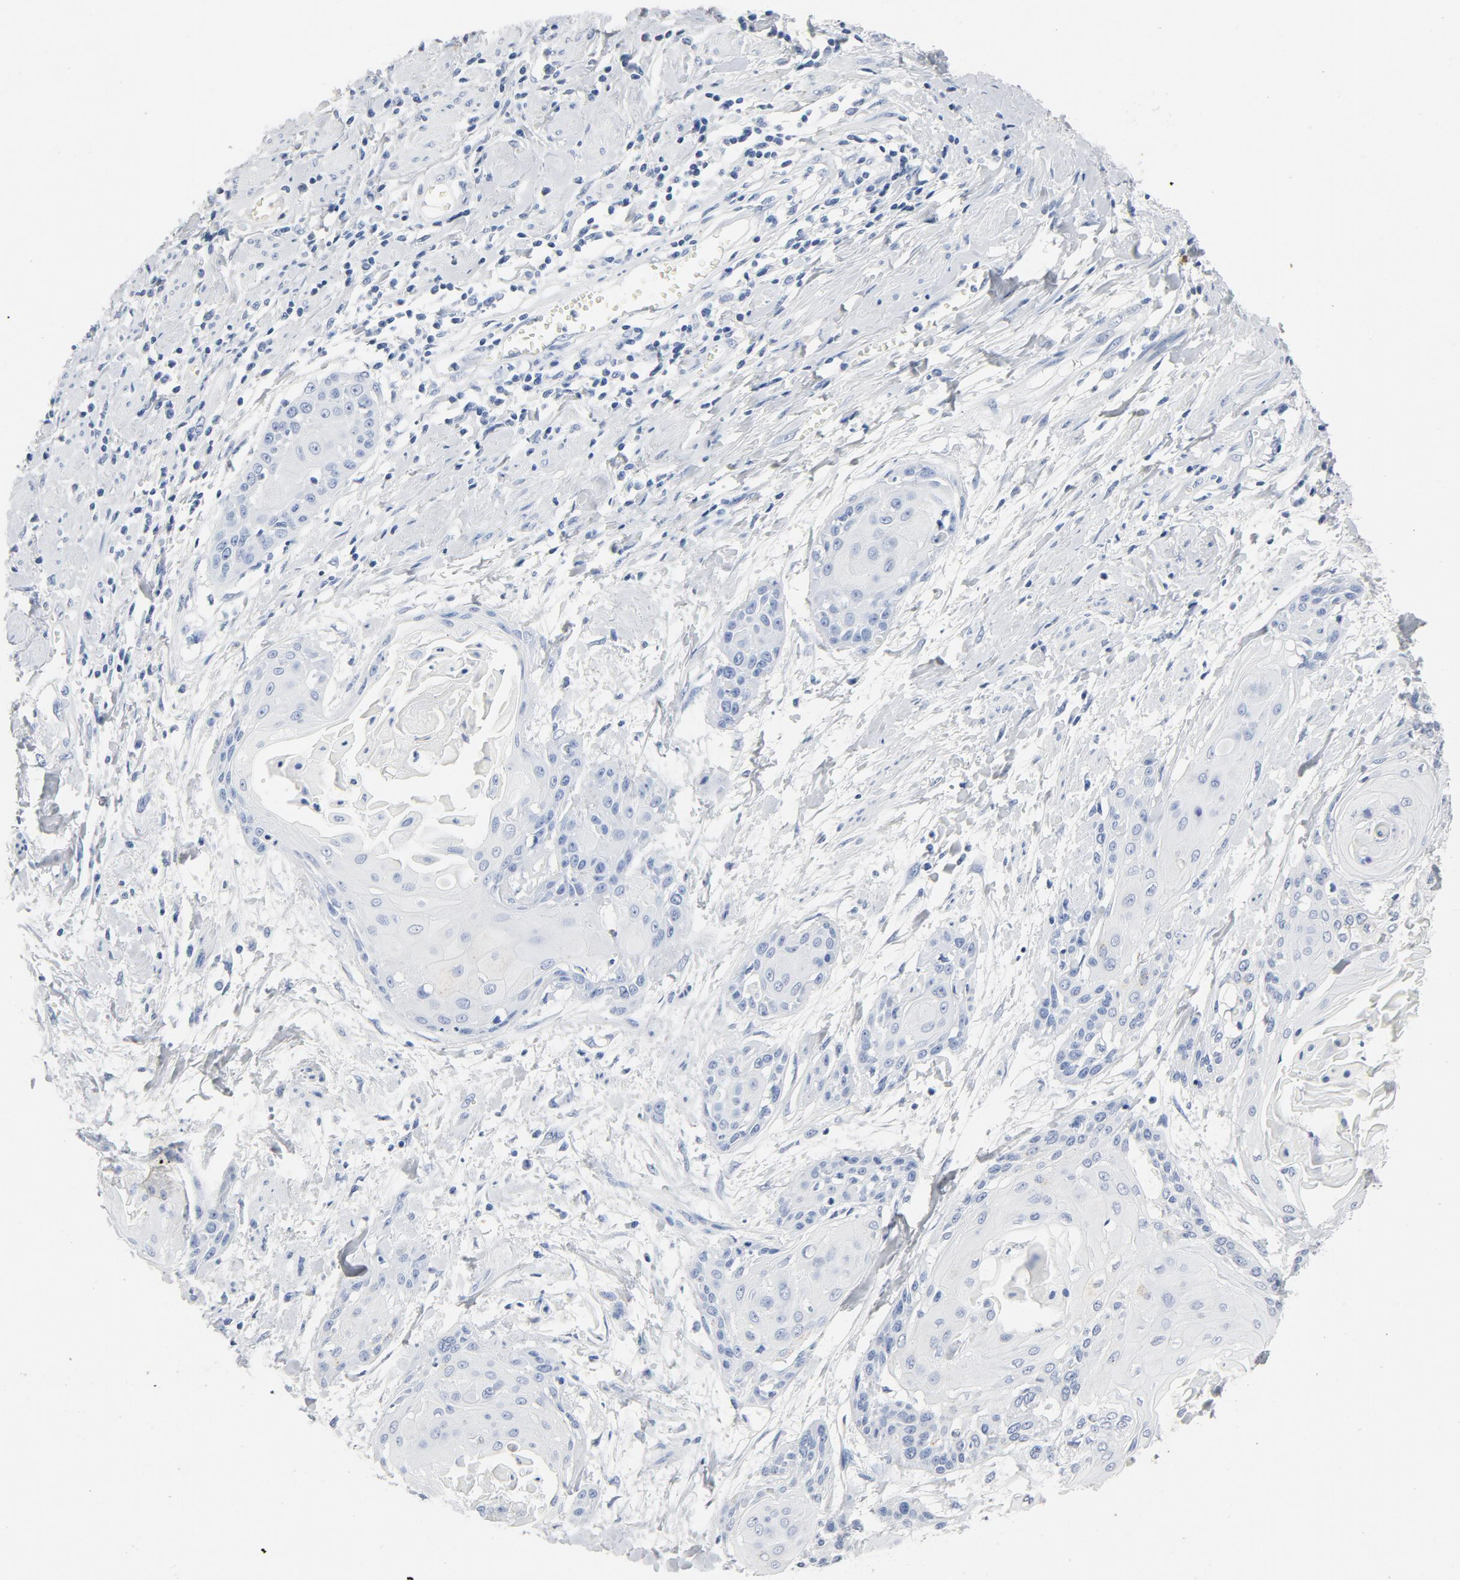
{"staining": {"intensity": "negative", "quantity": "none", "location": "none"}, "tissue": "cervical cancer", "cell_type": "Tumor cells", "image_type": "cancer", "snomed": [{"axis": "morphology", "description": "Squamous cell carcinoma, NOS"}, {"axis": "topography", "description": "Cervix"}], "caption": "The photomicrograph reveals no significant positivity in tumor cells of cervical cancer (squamous cell carcinoma).", "gene": "PTPRB", "patient": {"sex": "female", "age": 57}}